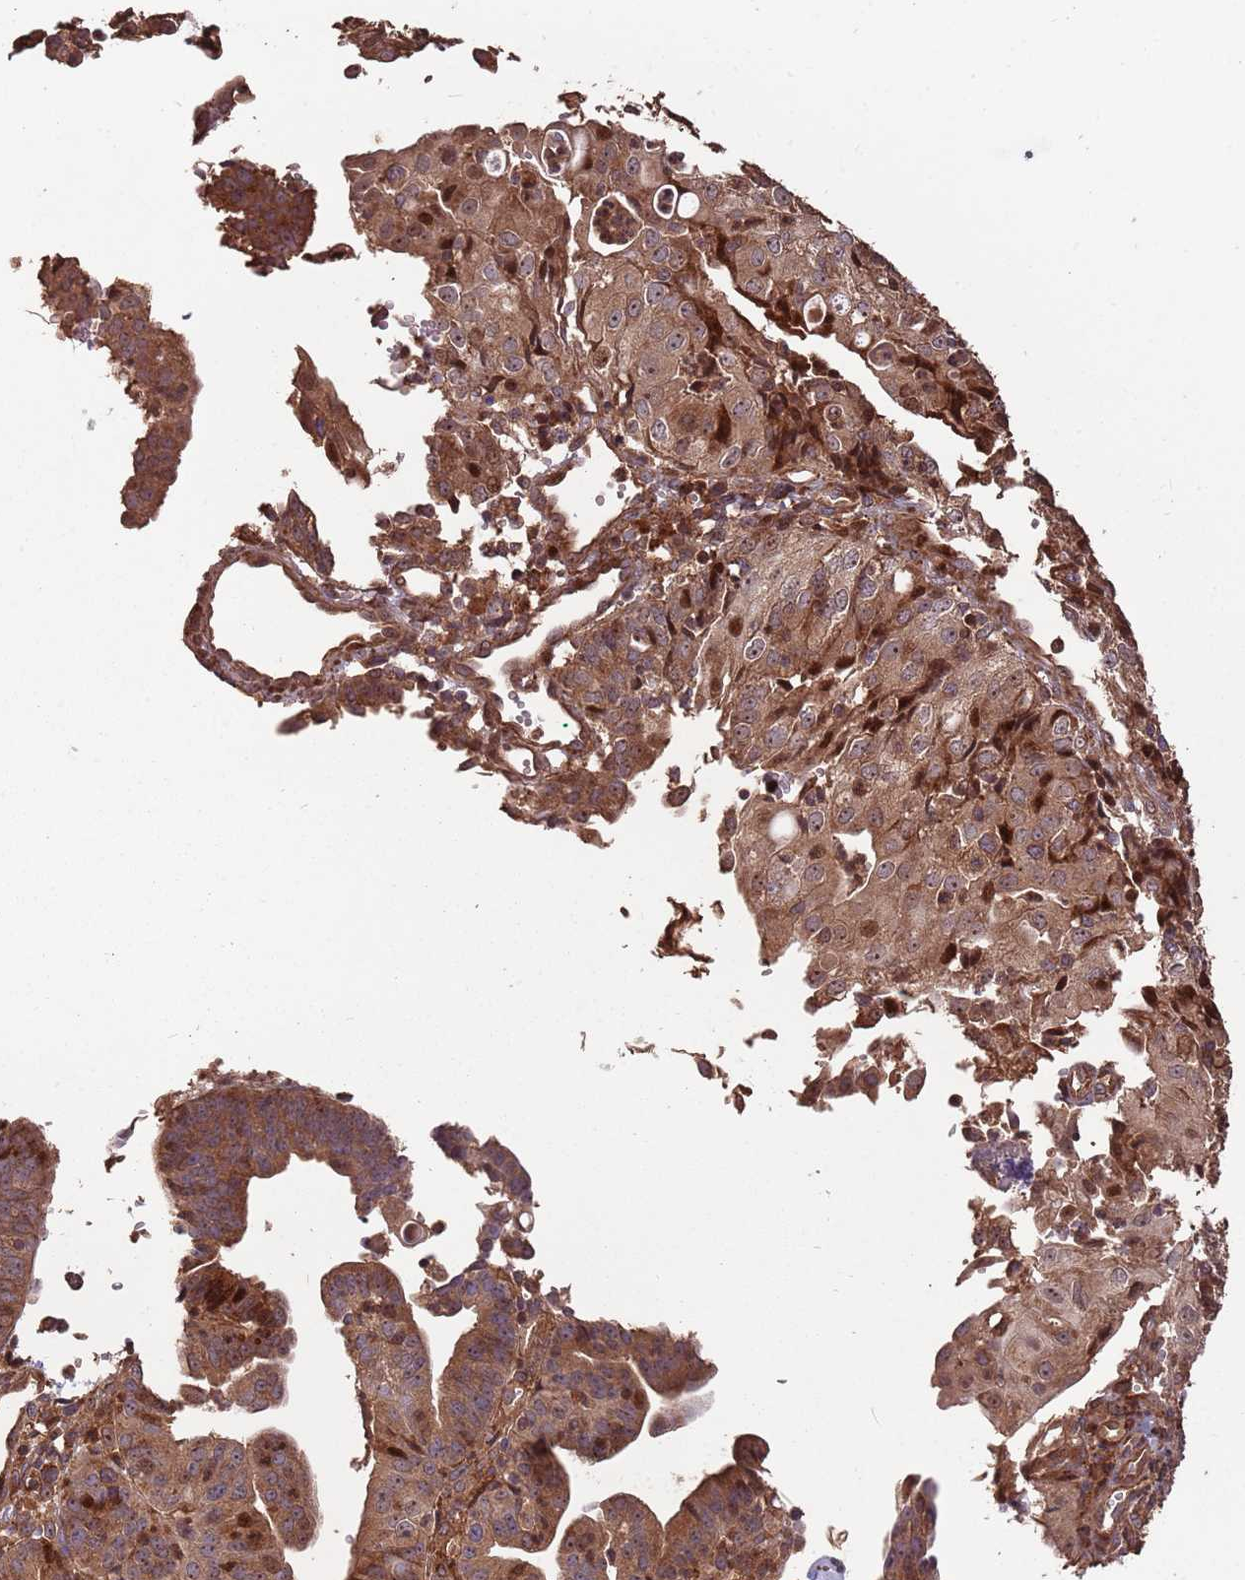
{"staining": {"intensity": "moderate", "quantity": ">75%", "location": "cytoplasmic/membranous"}, "tissue": "endometrial cancer", "cell_type": "Tumor cells", "image_type": "cancer", "snomed": [{"axis": "morphology", "description": "Adenocarcinoma, NOS"}, {"axis": "topography", "description": "Endometrium"}], "caption": "A brown stain highlights moderate cytoplasmic/membranous staining of a protein in endometrial cancer (adenocarcinoma) tumor cells.", "gene": "ZNF428", "patient": {"sex": "female", "age": 56}}